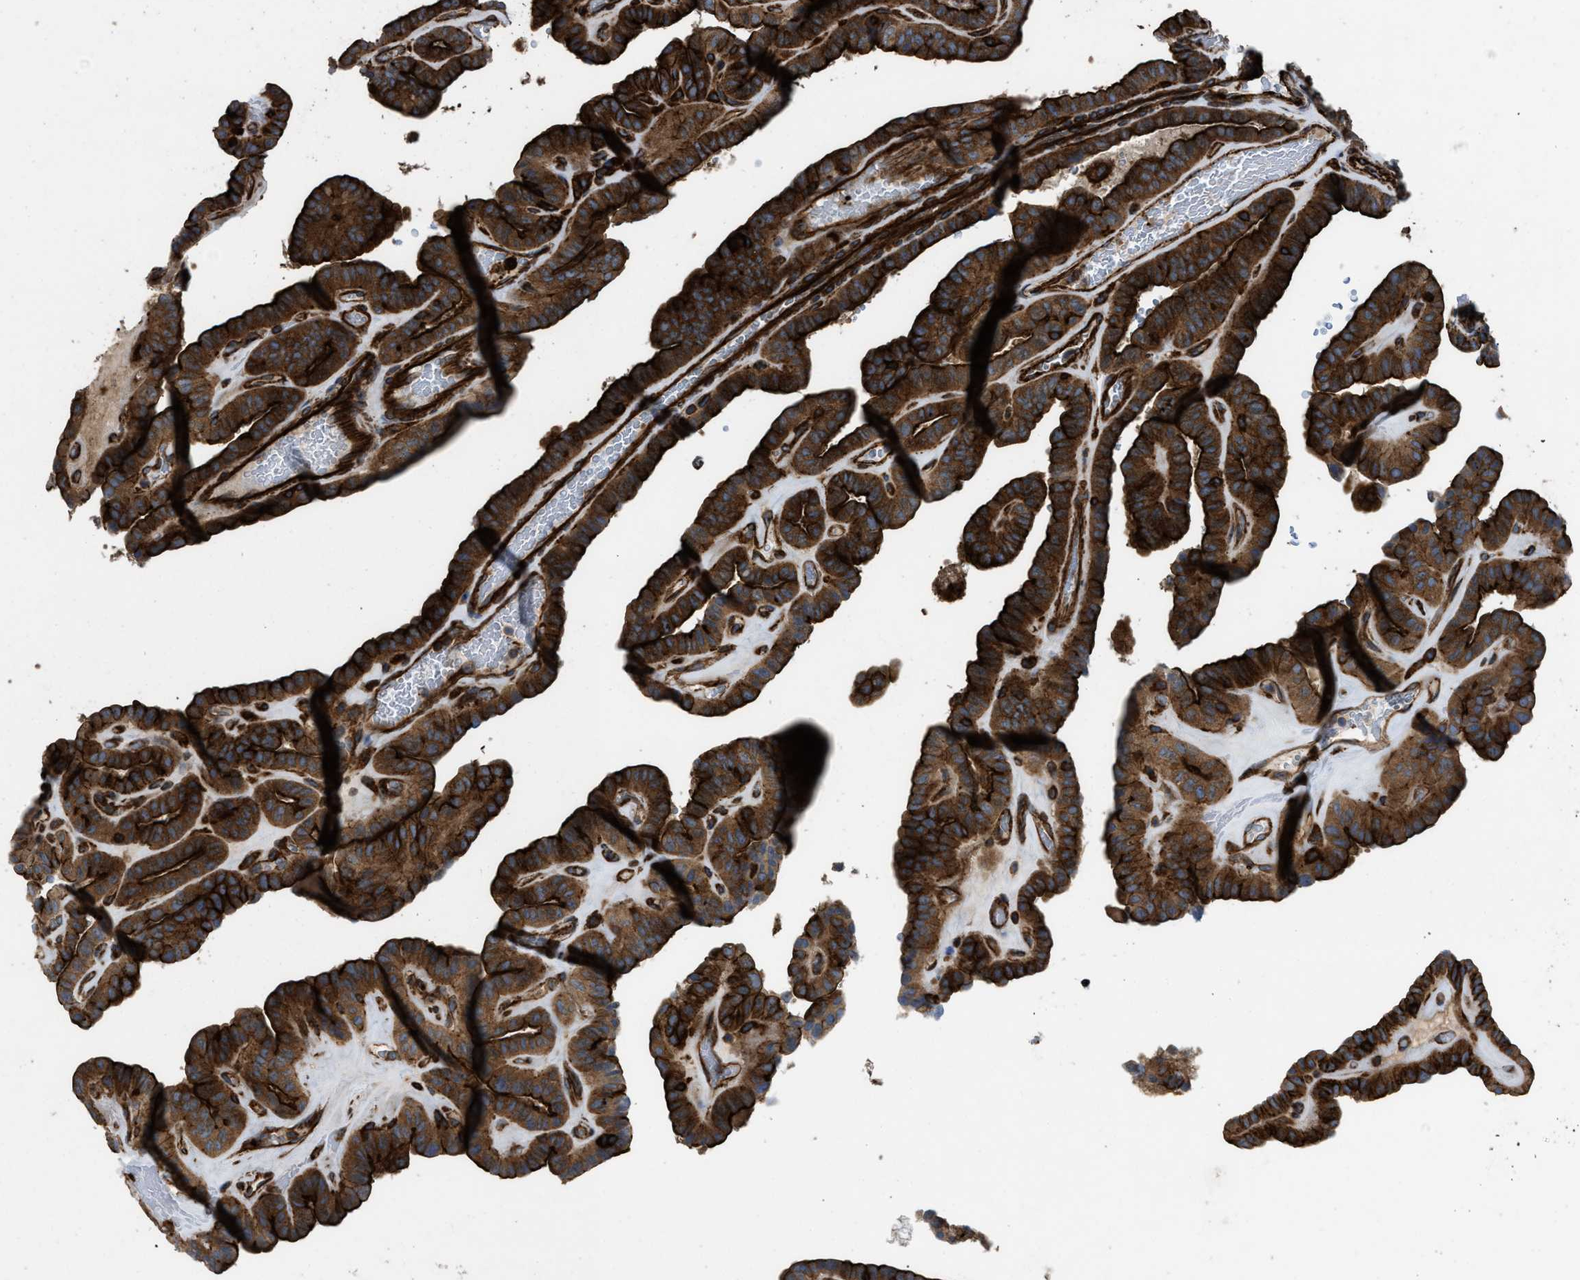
{"staining": {"intensity": "strong", "quantity": ">75%", "location": "cytoplasmic/membranous"}, "tissue": "thyroid cancer", "cell_type": "Tumor cells", "image_type": "cancer", "snomed": [{"axis": "morphology", "description": "Papillary adenocarcinoma, NOS"}, {"axis": "topography", "description": "Thyroid gland"}], "caption": "Strong cytoplasmic/membranous staining for a protein is seen in approximately >75% of tumor cells of thyroid cancer (papillary adenocarcinoma) using immunohistochemistry (IHC).", "gene": "EGLN1", "patient": {"sex": "male", "age": 77}}